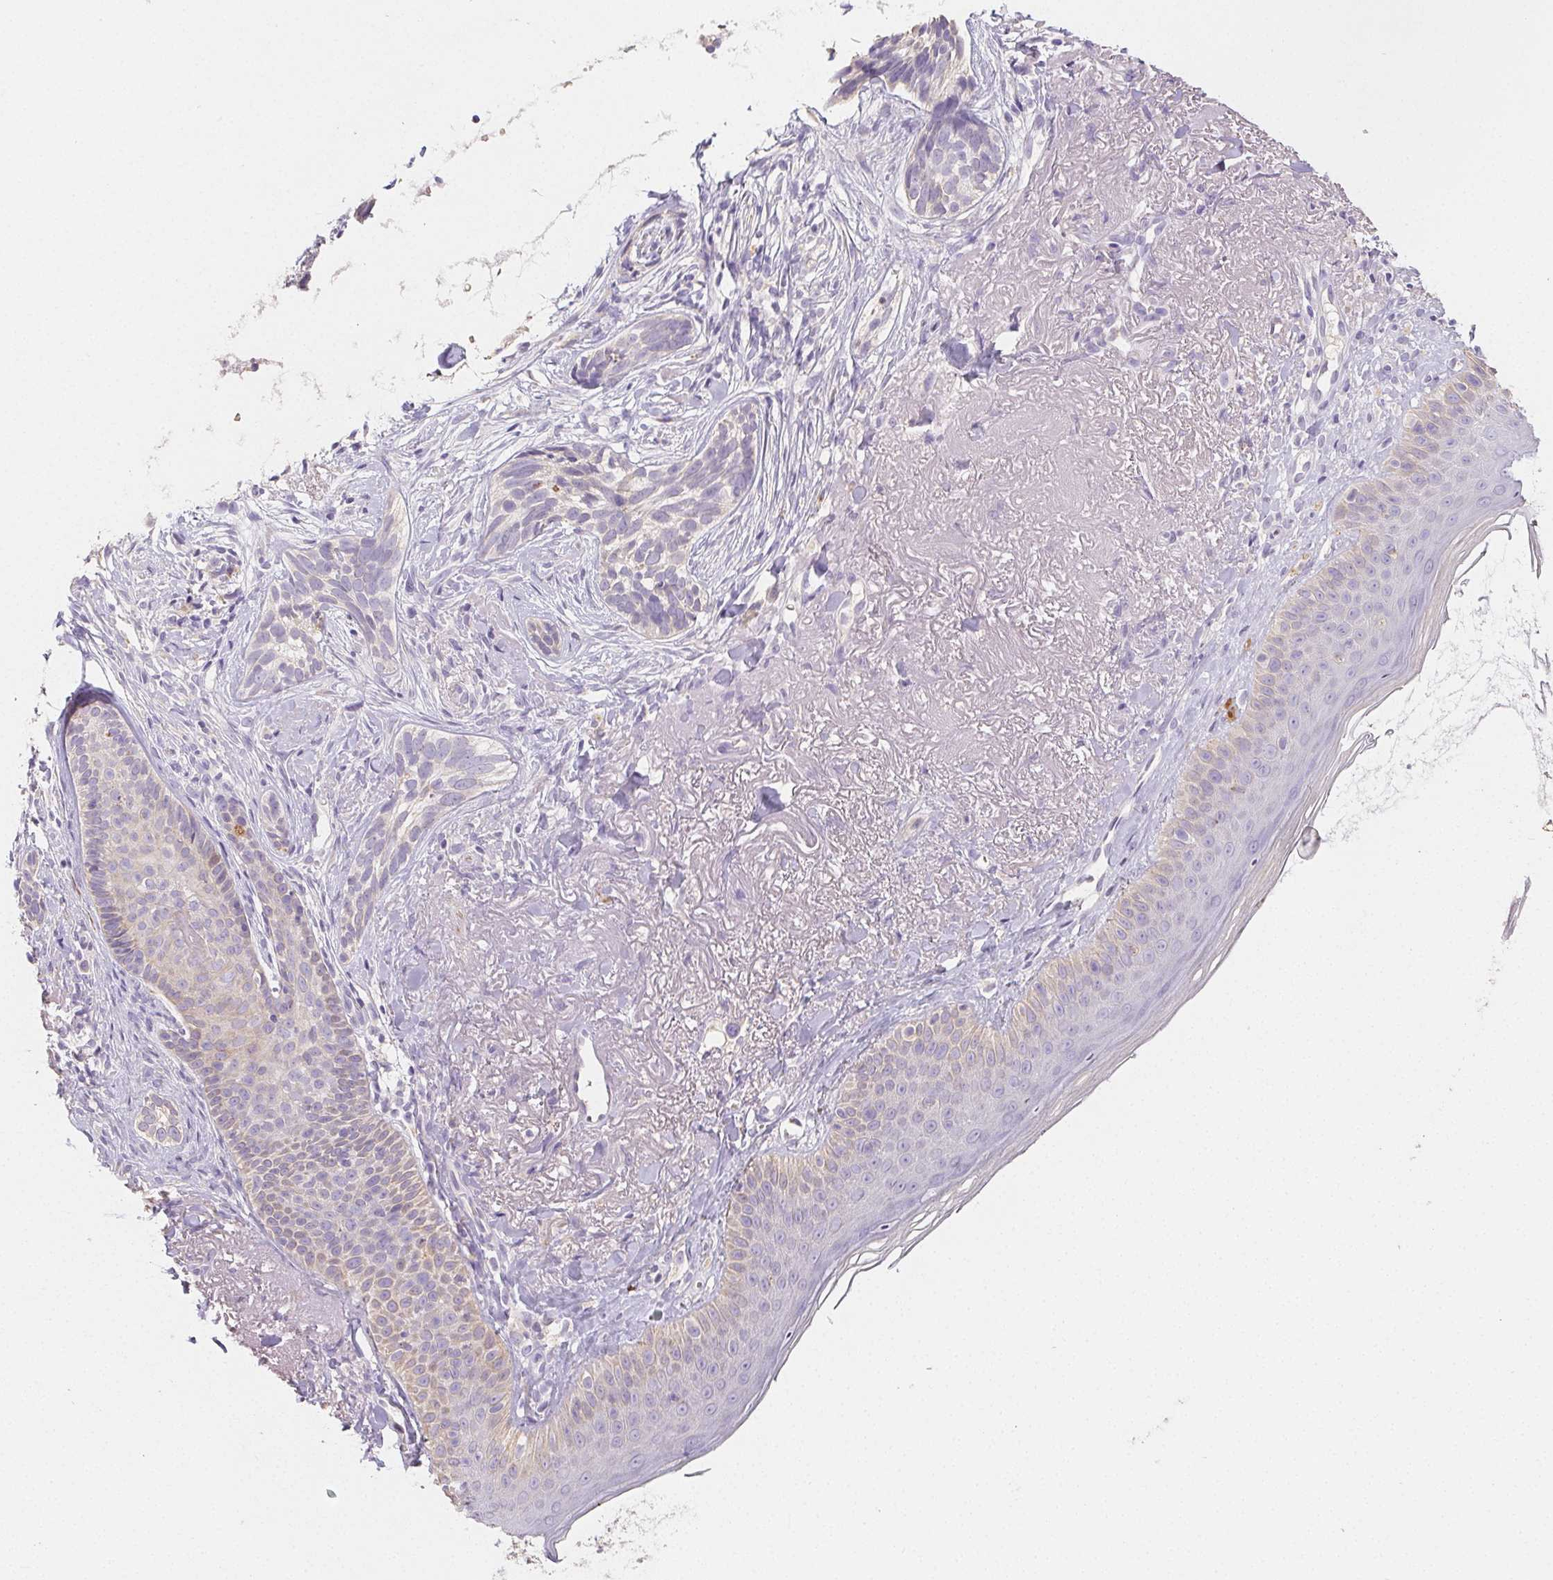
{"staining": {"intensity": "negative", "quantity": "none", "location": "none"}, "tissue": "skin cancer", "cell_type": "Tumor cells", "image_type": "cancer", "snomed": [{"axis": "morphology", "description": "Basal cell carcinoma"}, {"axis": "morphology", "description": "BCC, high aggressive"}, {"axis": "topography", "description": "Skin"}], "caption": "DAB (3,3'-diaminobenzidine) immunohistochemical staining of human skin basal cell carcinoma shows no significant staining in tumor cells. (Stains: DAB immunohistochemistry with hematoxylin counter stain, Microscopy: brightfield microscopy at high magnification).", "gene": "ACVR1B", "patient": {"sex": "female", "age": 86}}